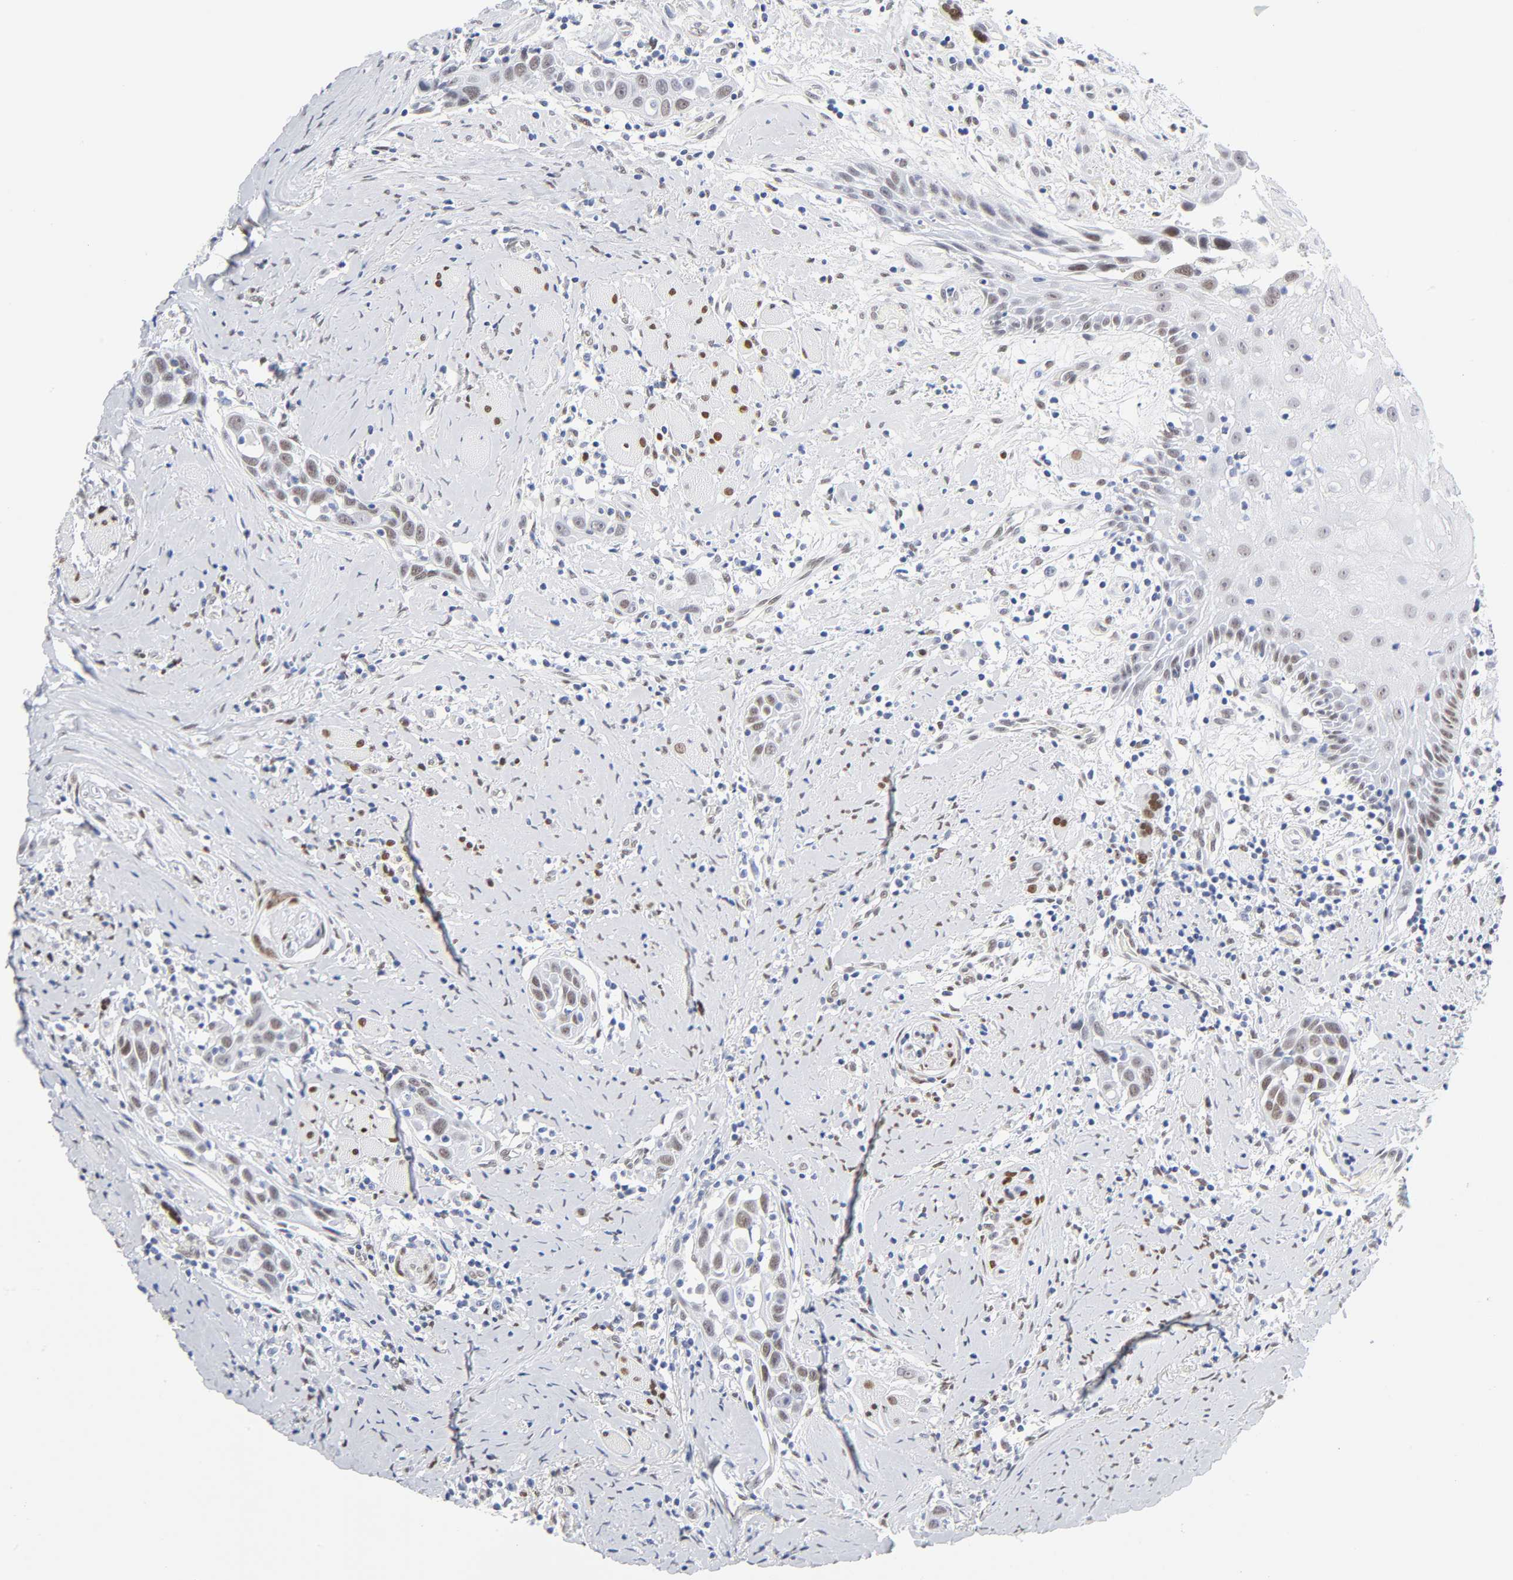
{"staining": {"intensity": "weak", "quantity": "25%-75%", "location": "nuclear"}, "tissue": "head and neck cancer", "cell_type": "Tumor cells", "image_type": "cancer", "snomed": [{"axis": "morphology", "description": "Squamous cell carcinoma, NOS"}, {"axis": "topography", "description": "Oral tissue"}, {"axis": "topography", "description": "Head-Neck"}], "caption": "Immunohistochemical staining of head and neck squamous cell carcinoma reveals low levels of weak nuclear positivity in approximately 25%-75% of tumor cells.", "gene": "NFIC", "patient": {"sex": "female", "age": 50}}